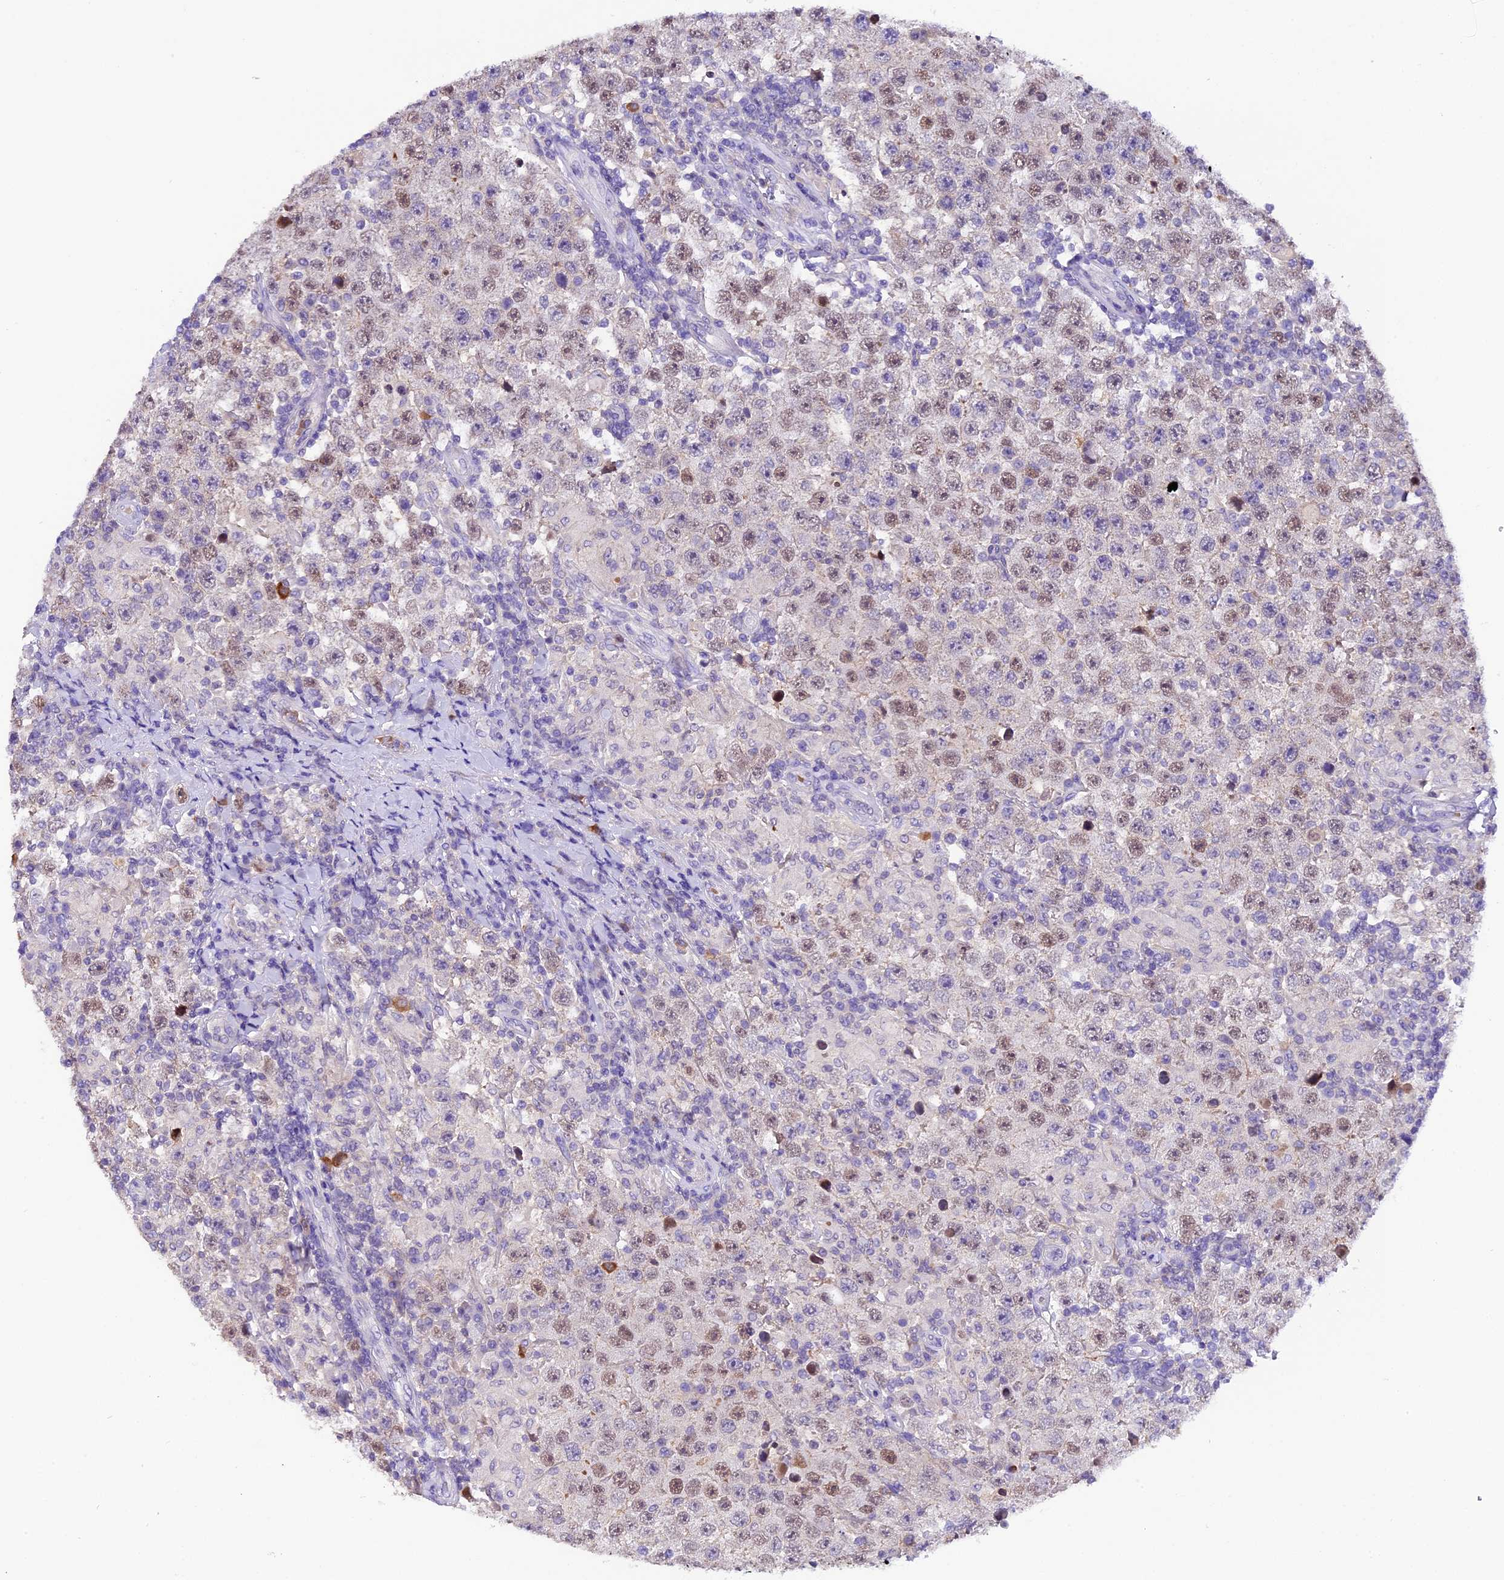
{"staining": {"intensity": "moderate", "quantity": "<25%", "location": "nuclear"}, "tissue": "testis cancer", "cell_type": "Tumor cells", "image_type": "cancer", "snomed": [{"axis": "morphology", "description": "Normal tissue, NOS"}, {"axis": "morphology", "description": "Urothelial carcinoma, High grade"}, {"axis": "morphology", "description": "Seminoma, NOS"}, {"axis": "morphology", "description": "Carcinoma, Embryonal, NOS"}, {"axis": "topography", "description": "Urinary bladder"}, {"axis": "topography", "description": "Testis"}], "caption": "High-power microscopy captured an immunohistochemistry photomicrograph of testis embryonal carcinoma, revealing moderate nuclear positivity in about <25% of tumor cells.", "gene": "MEX3B", "patient": {"sex": "male", "age": 41}}